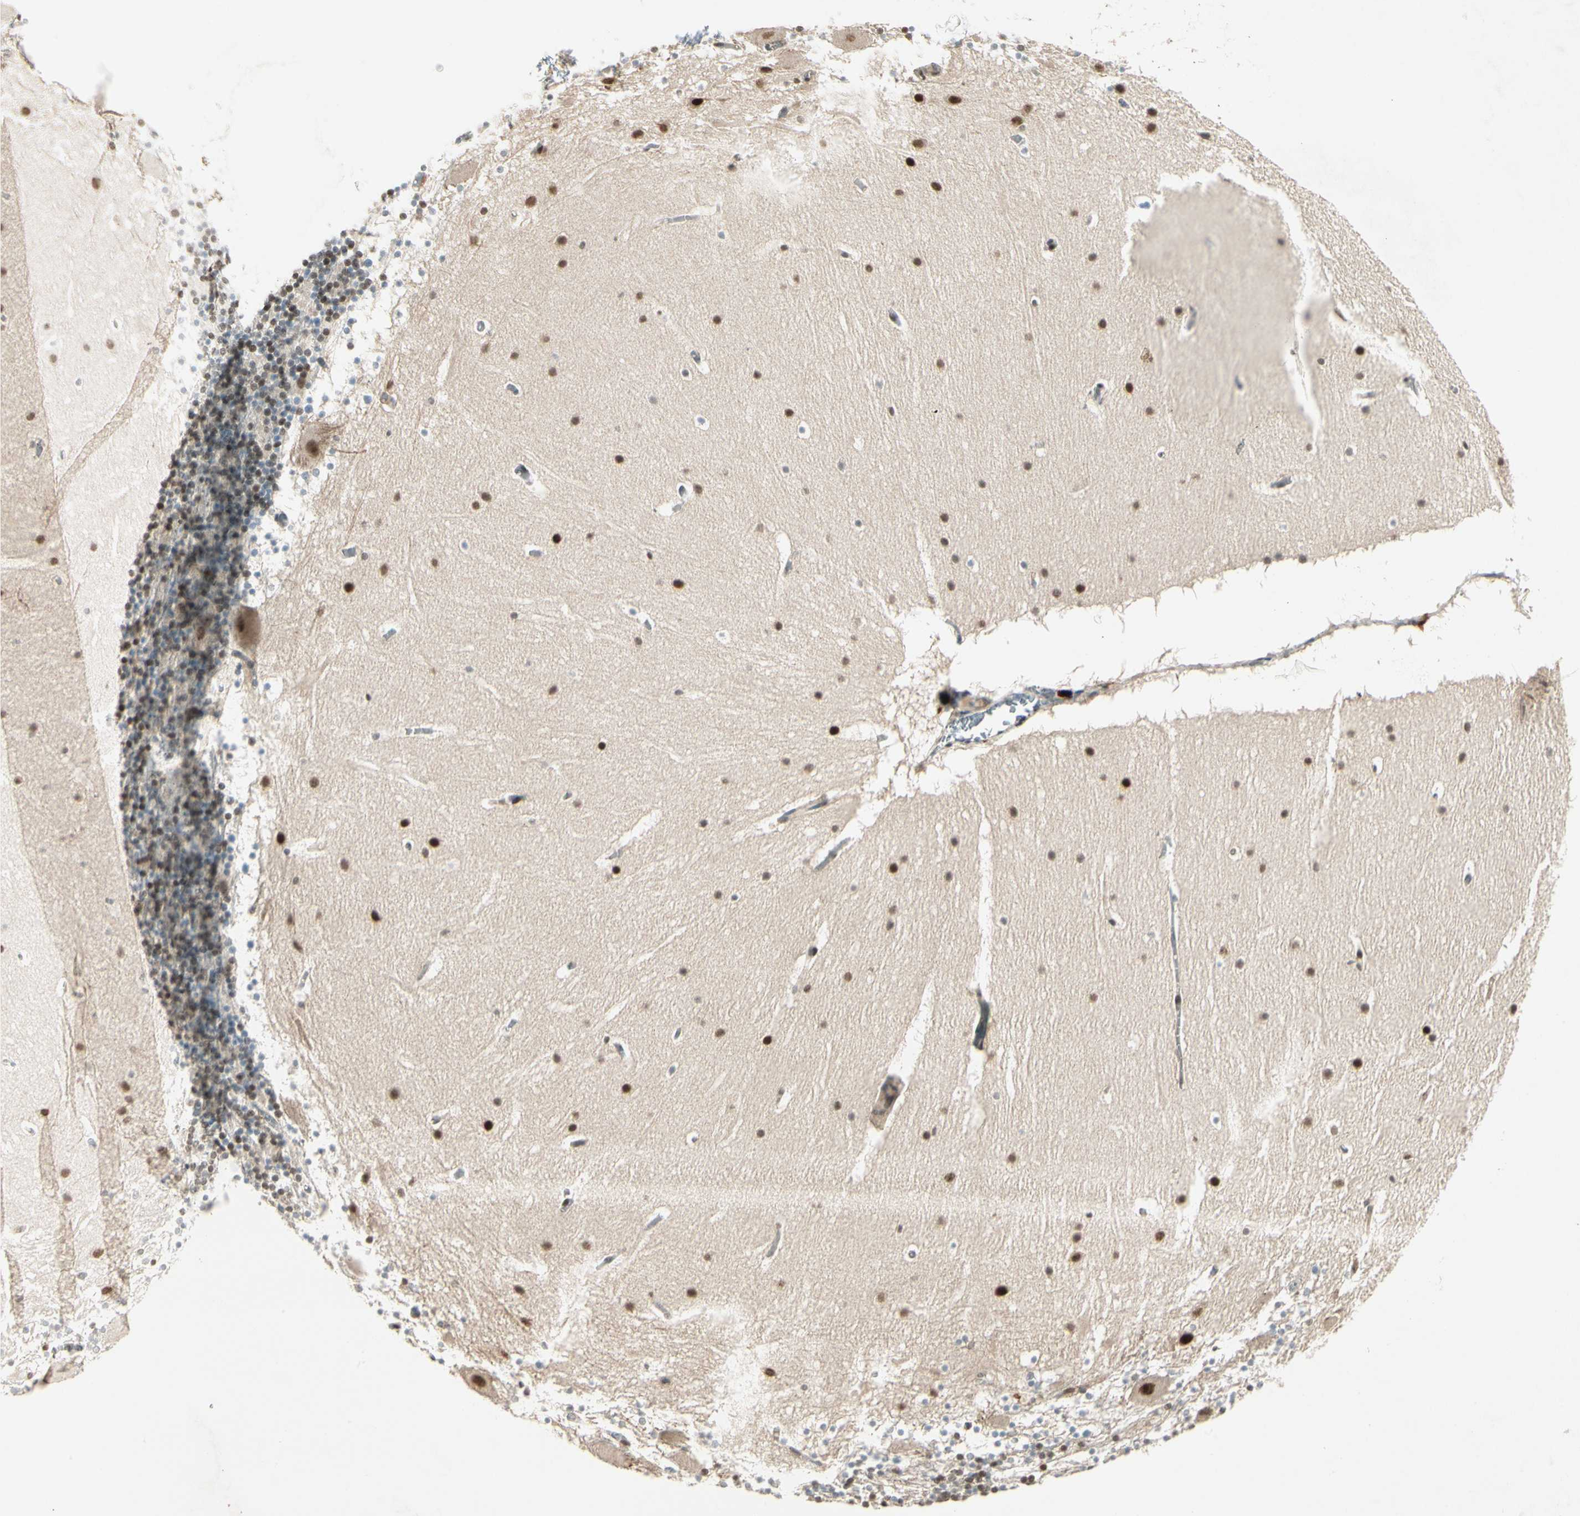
{"staining": {"intensity": "moderate", "quantity": ">75%", "location": "nuclear"}, "tissue": "cerebellum", "cell_type": "Cells in granular layer", "image_type": "normal", "snomed": [{"axis": "morphology", "description": "Normal tissue, NOS"}, {"axis": "topography", "description": "Cerebellum"}], "caption": "DAB immunohistochemical staining of benign cerebellum shows moderate nuclear protein expression in about >75% of cells in granular layer.", "gene": "GTF3A", "patient": {"sex": "male", "age": 45}}